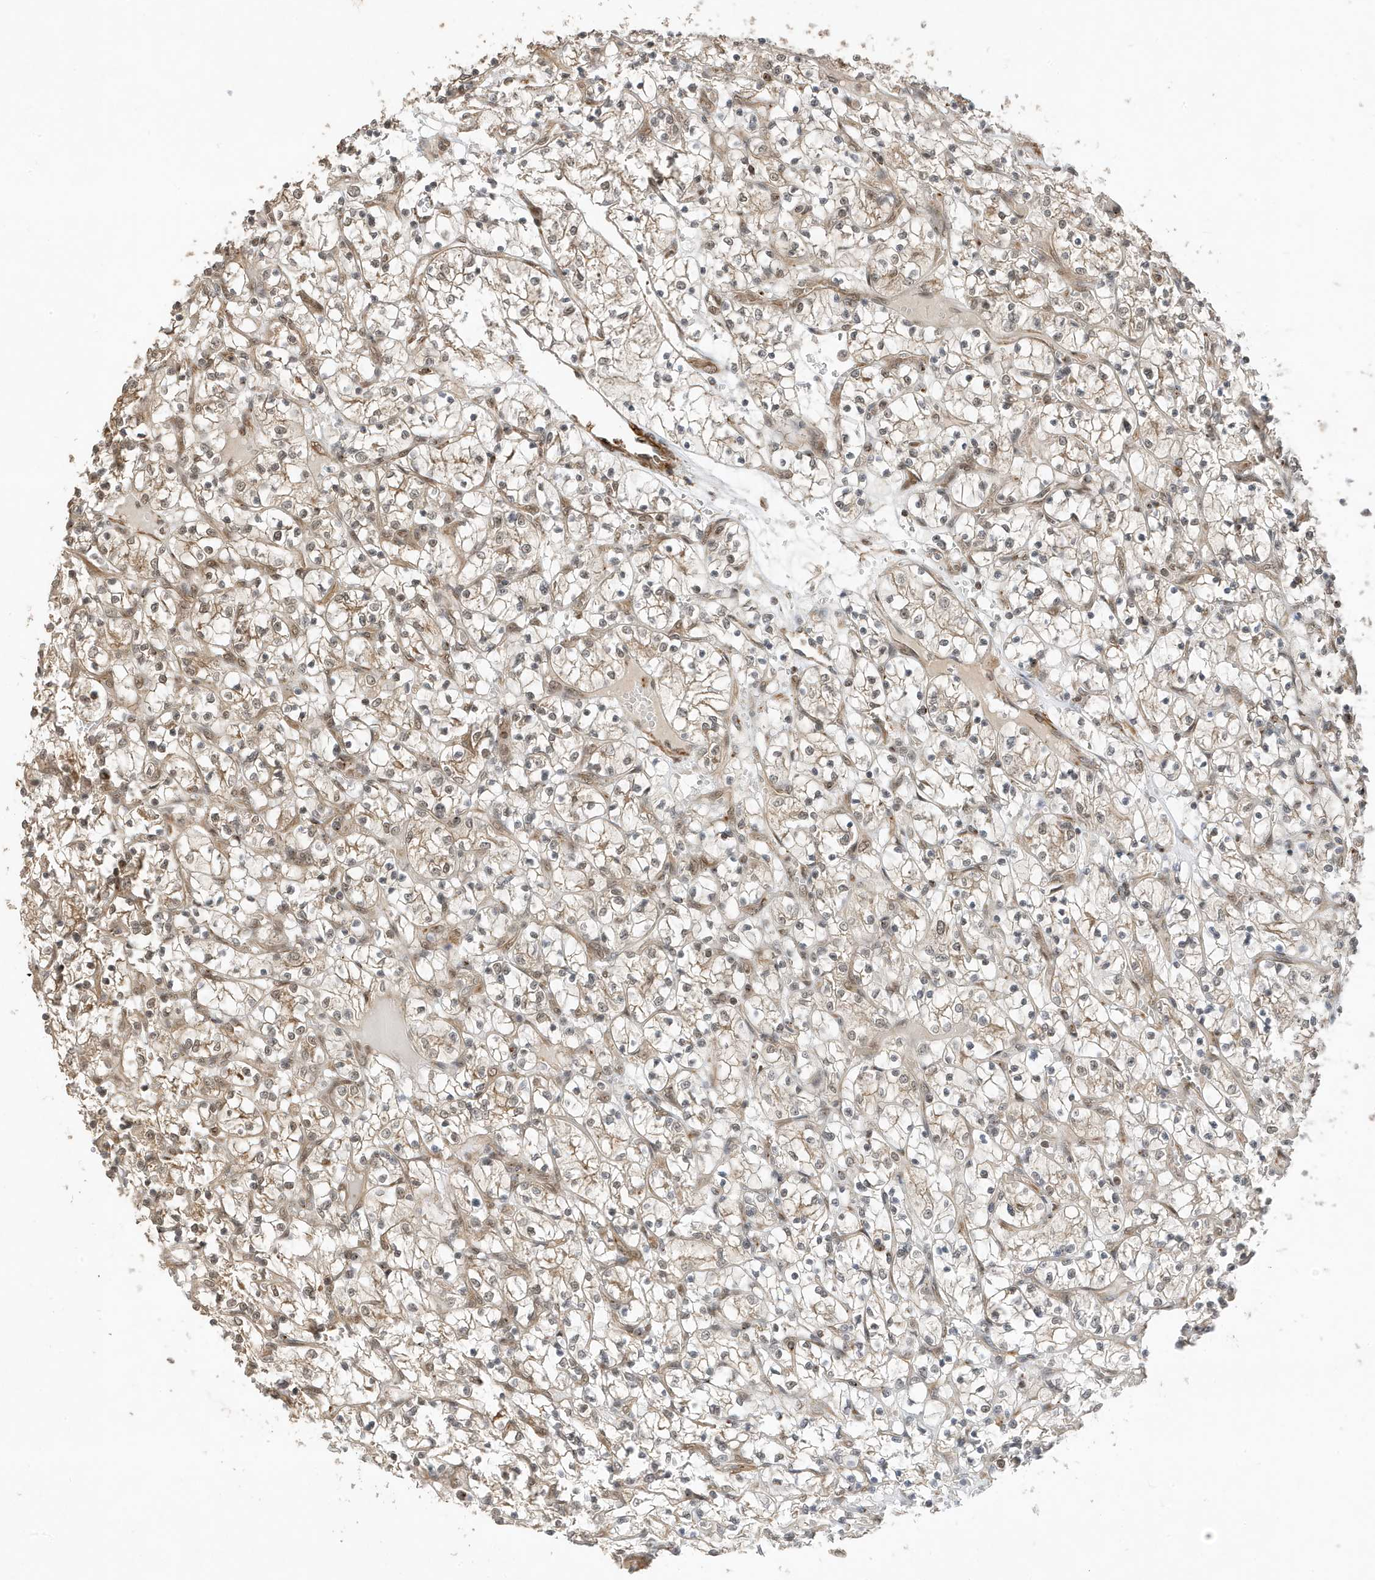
{"staining": {"intensity": "weak", "quantity": "25%-75%", "location": "cytoplasmic/membranous"}, "tissue": "renal cancer", "cell_type": "Tumor cells", "image_type": "cancer", "snomed": [{"axis": "morphology", "description": "Adenocarcinoma, NOS"}, {"axis": "topography", "description": "Kidney"}], "caption": "A histopathology image of human renal cancer (adenocarcinoma) stained for a protein exhibits weak cytoplasmic/membranous brown staining in tumor cells.", "gene": "MAST3", "patient": {"sex": "female", "age": 69}}